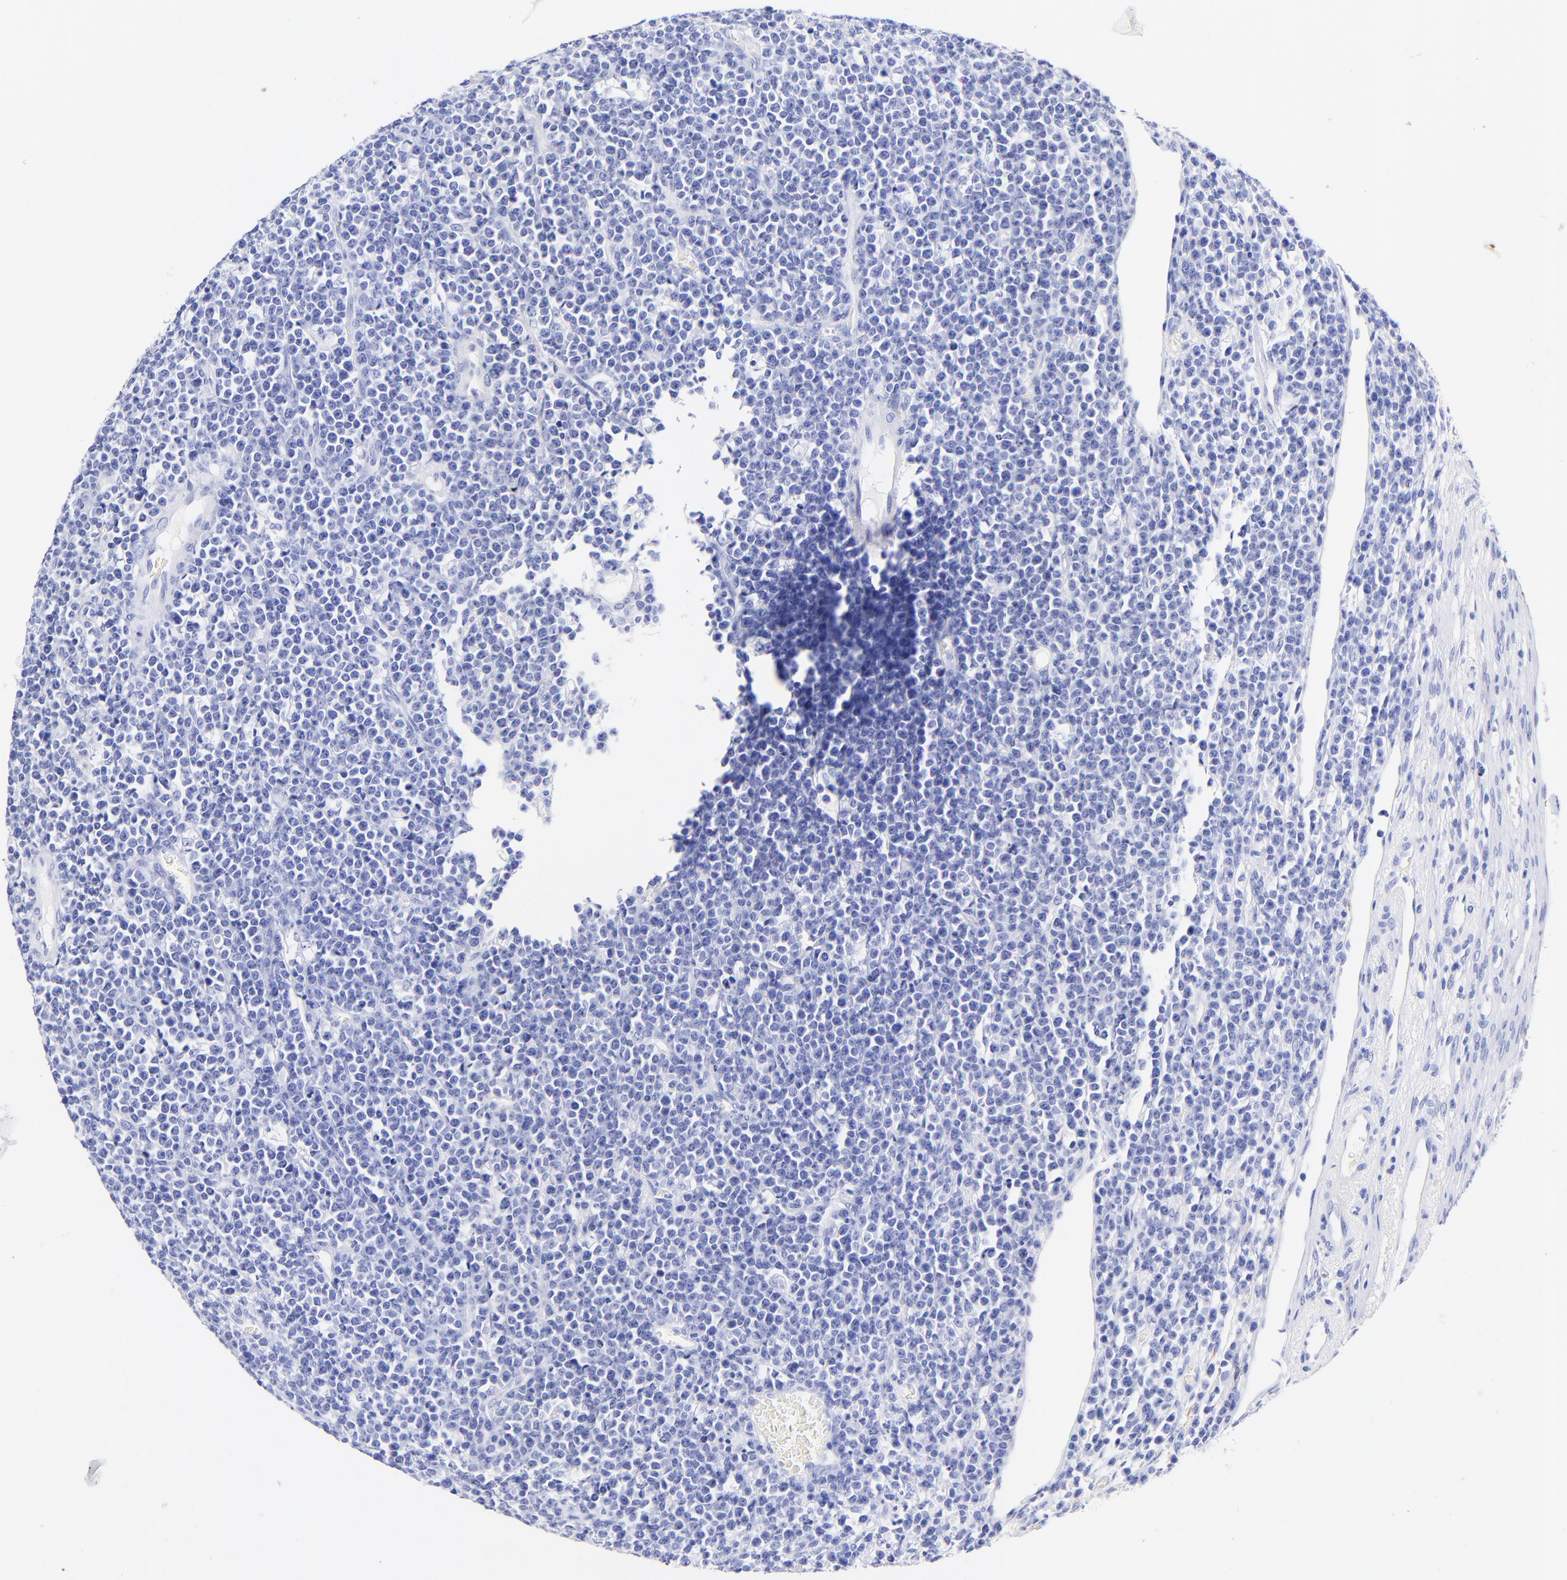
{"staining": {"intensity": "negative", "quantity": "none", "location": "none"}, "tissue": "lymphoma", "cell_type": "Tumor cells", "image_type": "cancer", "snomed": [{"axis": "morphology", "description": "Malignant lymphoma, non-Hodgkin's type, High grade"}, {"axis": "topography", "description": "Ovary"}], "caption": "Immunohistochemical staining of lymphoma reveals no significant expression in tumor cells.", "gene": "KRT19", "patient": {"sex": "female", "age": 56}}